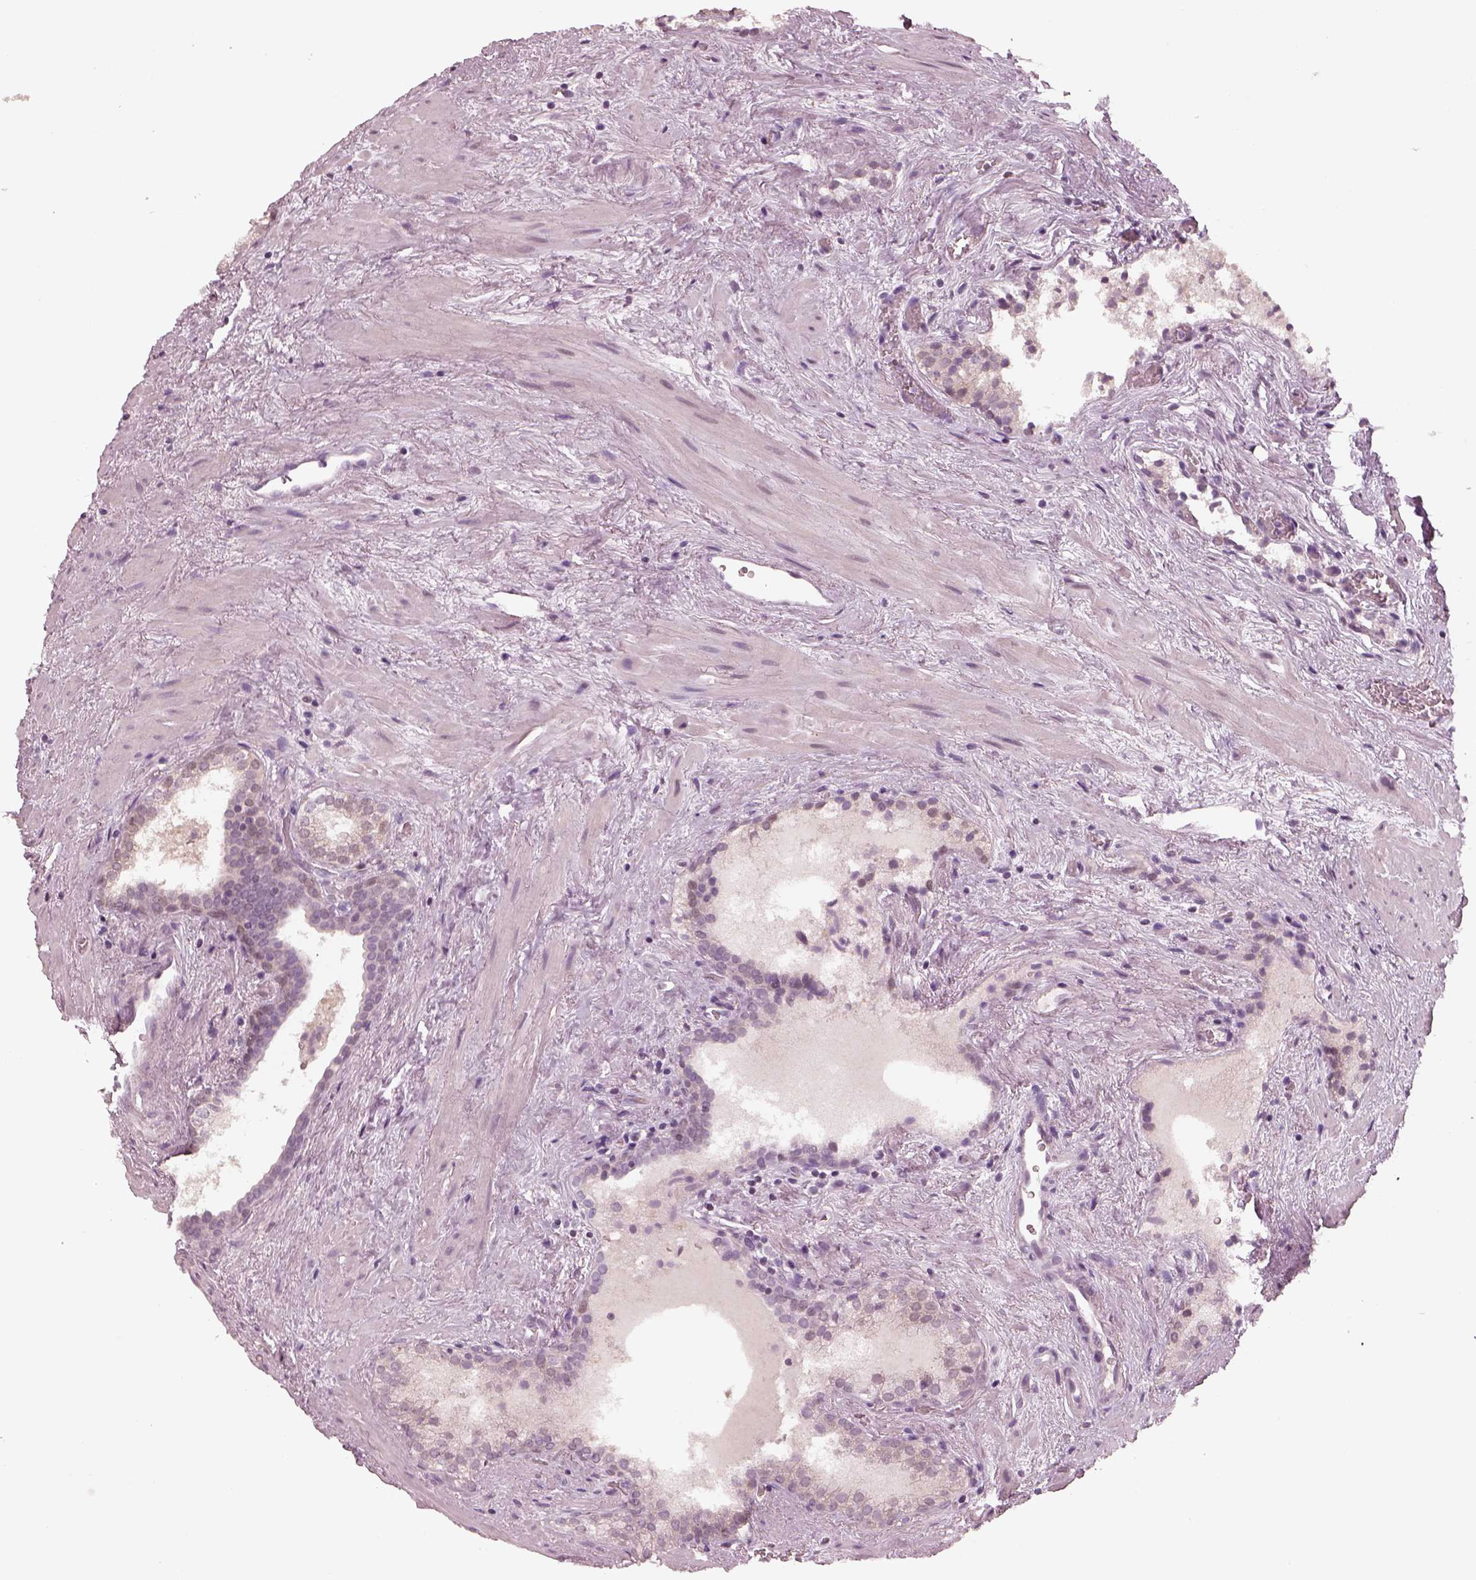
{"staining": {"intensity": "negative", "quantity": "none", "location": "none"}, "tissue": "prostate cancer", "cell_type": "Tumor cells", "image_type": "cancer", "snomed": [{"axis": "morphology", "description": "Adenocarcinoma, NOS"}, {"axis": "topography", "description": "Prostate"}], "caption": "The micrograph displays no significant expression in tumor cells of adenocarcinoma (prostate).", "gene": "EGR4", "patient": {"sex": "male", "age": 66}}